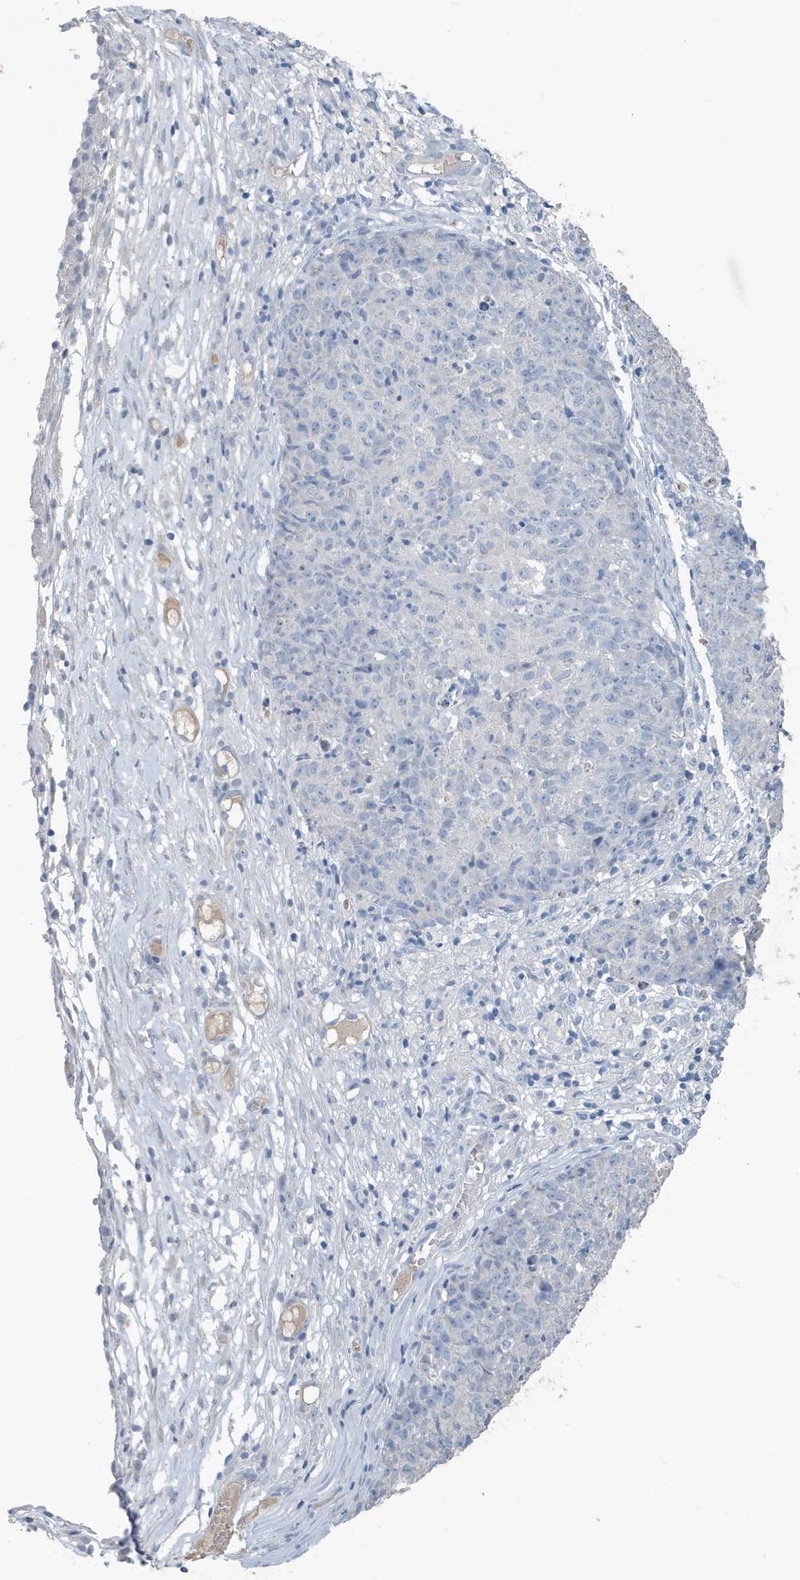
{"staining": {"intensity": "negative", "quantity": "none", "location": "none"}, "tissue": "ovarian cancer", "cell_type": "Tumor cells", "image_type": "cancer", "snomed": [{"axis": "morphology", "description": "Carcinoma, endometroid"}, {"axis": "topography", "description": "Ovary"}], "caption": "IHC of ovarian cancer (endometroid carcinoma) displays no staining in tumor cells.", "gene": "UGT2B4", "patient": {"sex": "female", "age": 42}}